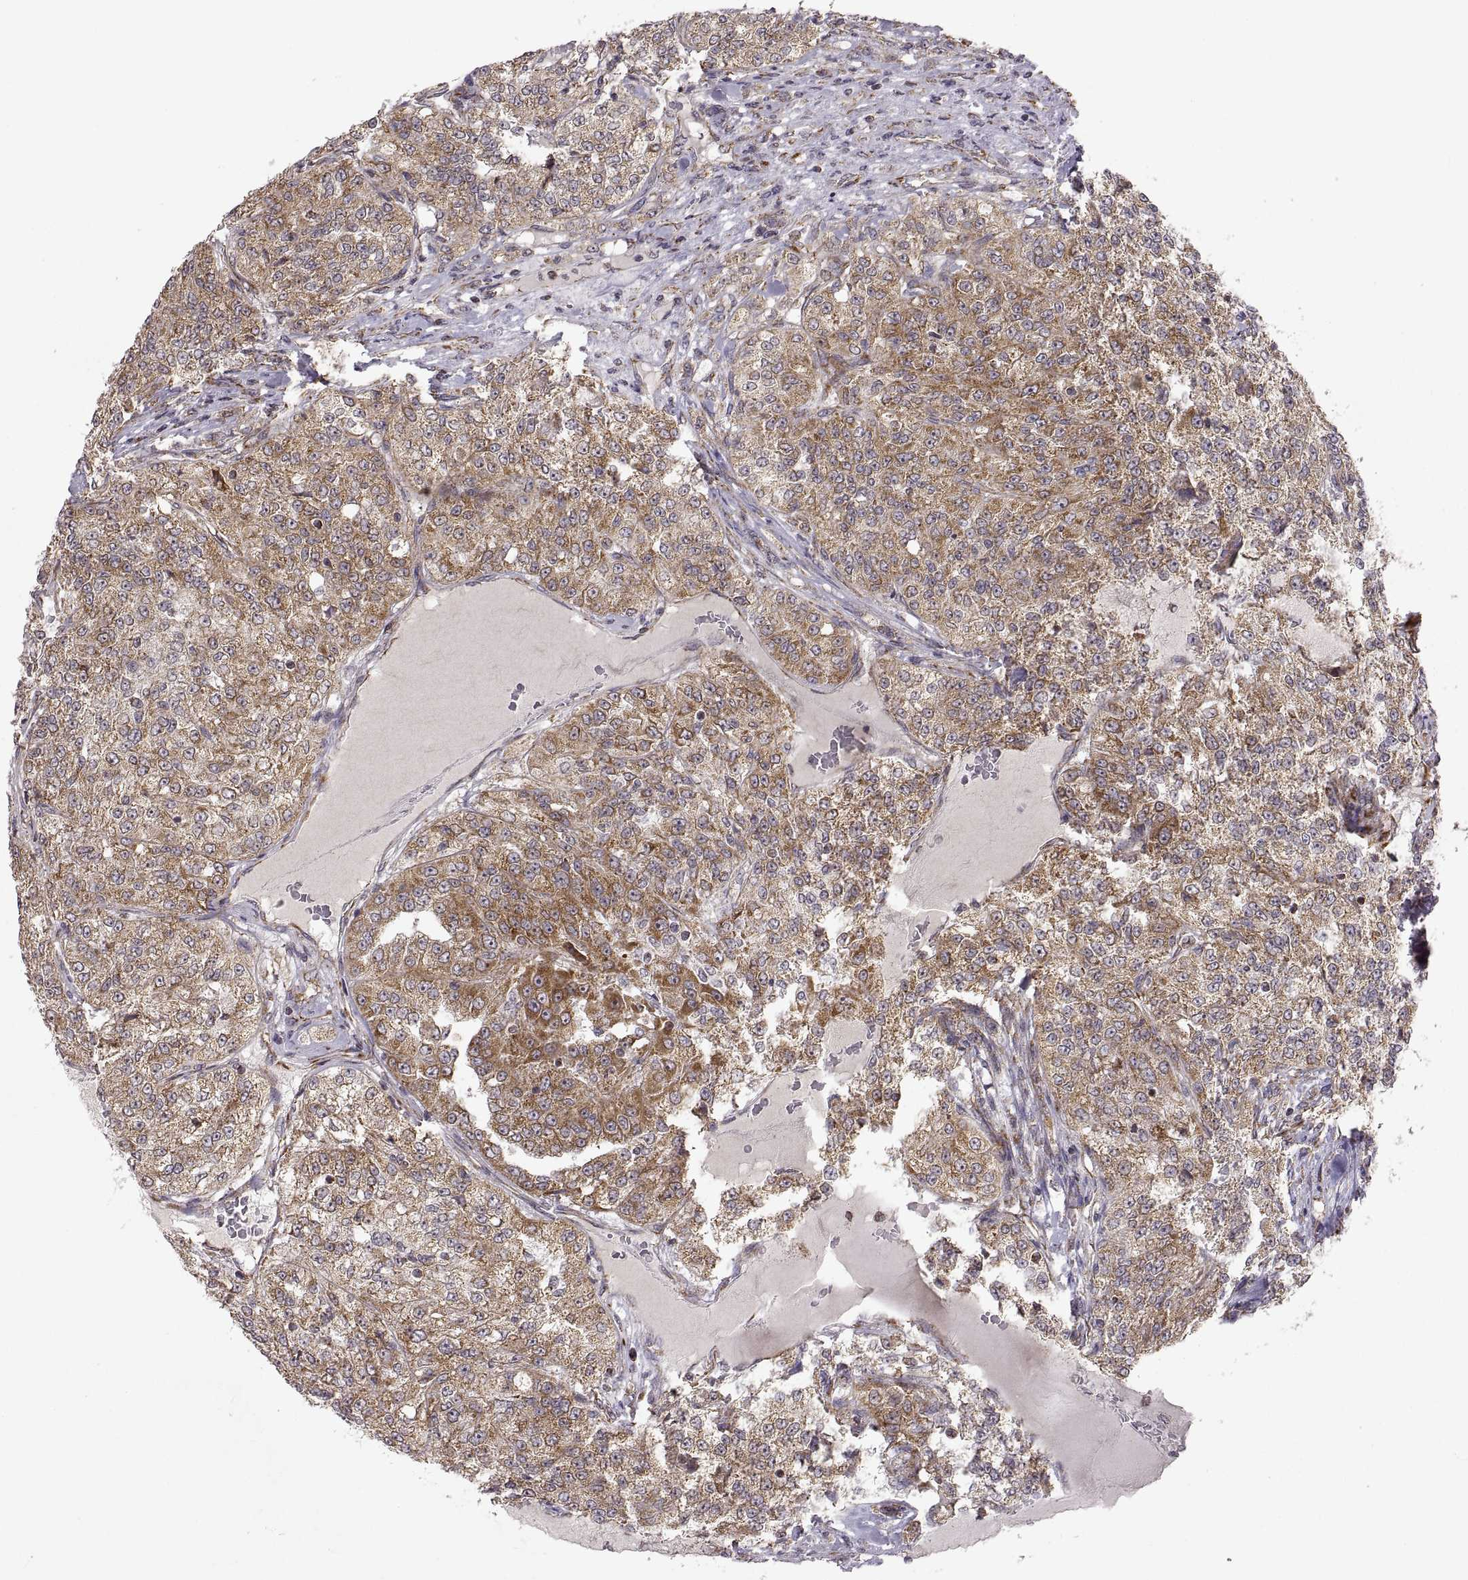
{"staining": {"intensity": "moderate", "quantity": ">75%", "location": "cytoplasmic/membranous"}, "tissue": "renal cancer", "cell_type": "Tumor cells", "image_type": "cancer", "snomed": [{"axis": "morphology", "description": "Adenocarcinoma, NOS"}, {"axis": "topography", "description": "Kidney"}], "caption": "Protein expression analysis of renal cancer demonstrates moderate cytoplasmic/membranous staining in about >75% of tumor cells. (brown staining indicates protein expression, while blue staining denotes nuclei).", "gene": "MANBAL", "patient": {"sex": "female", "age": 63}}